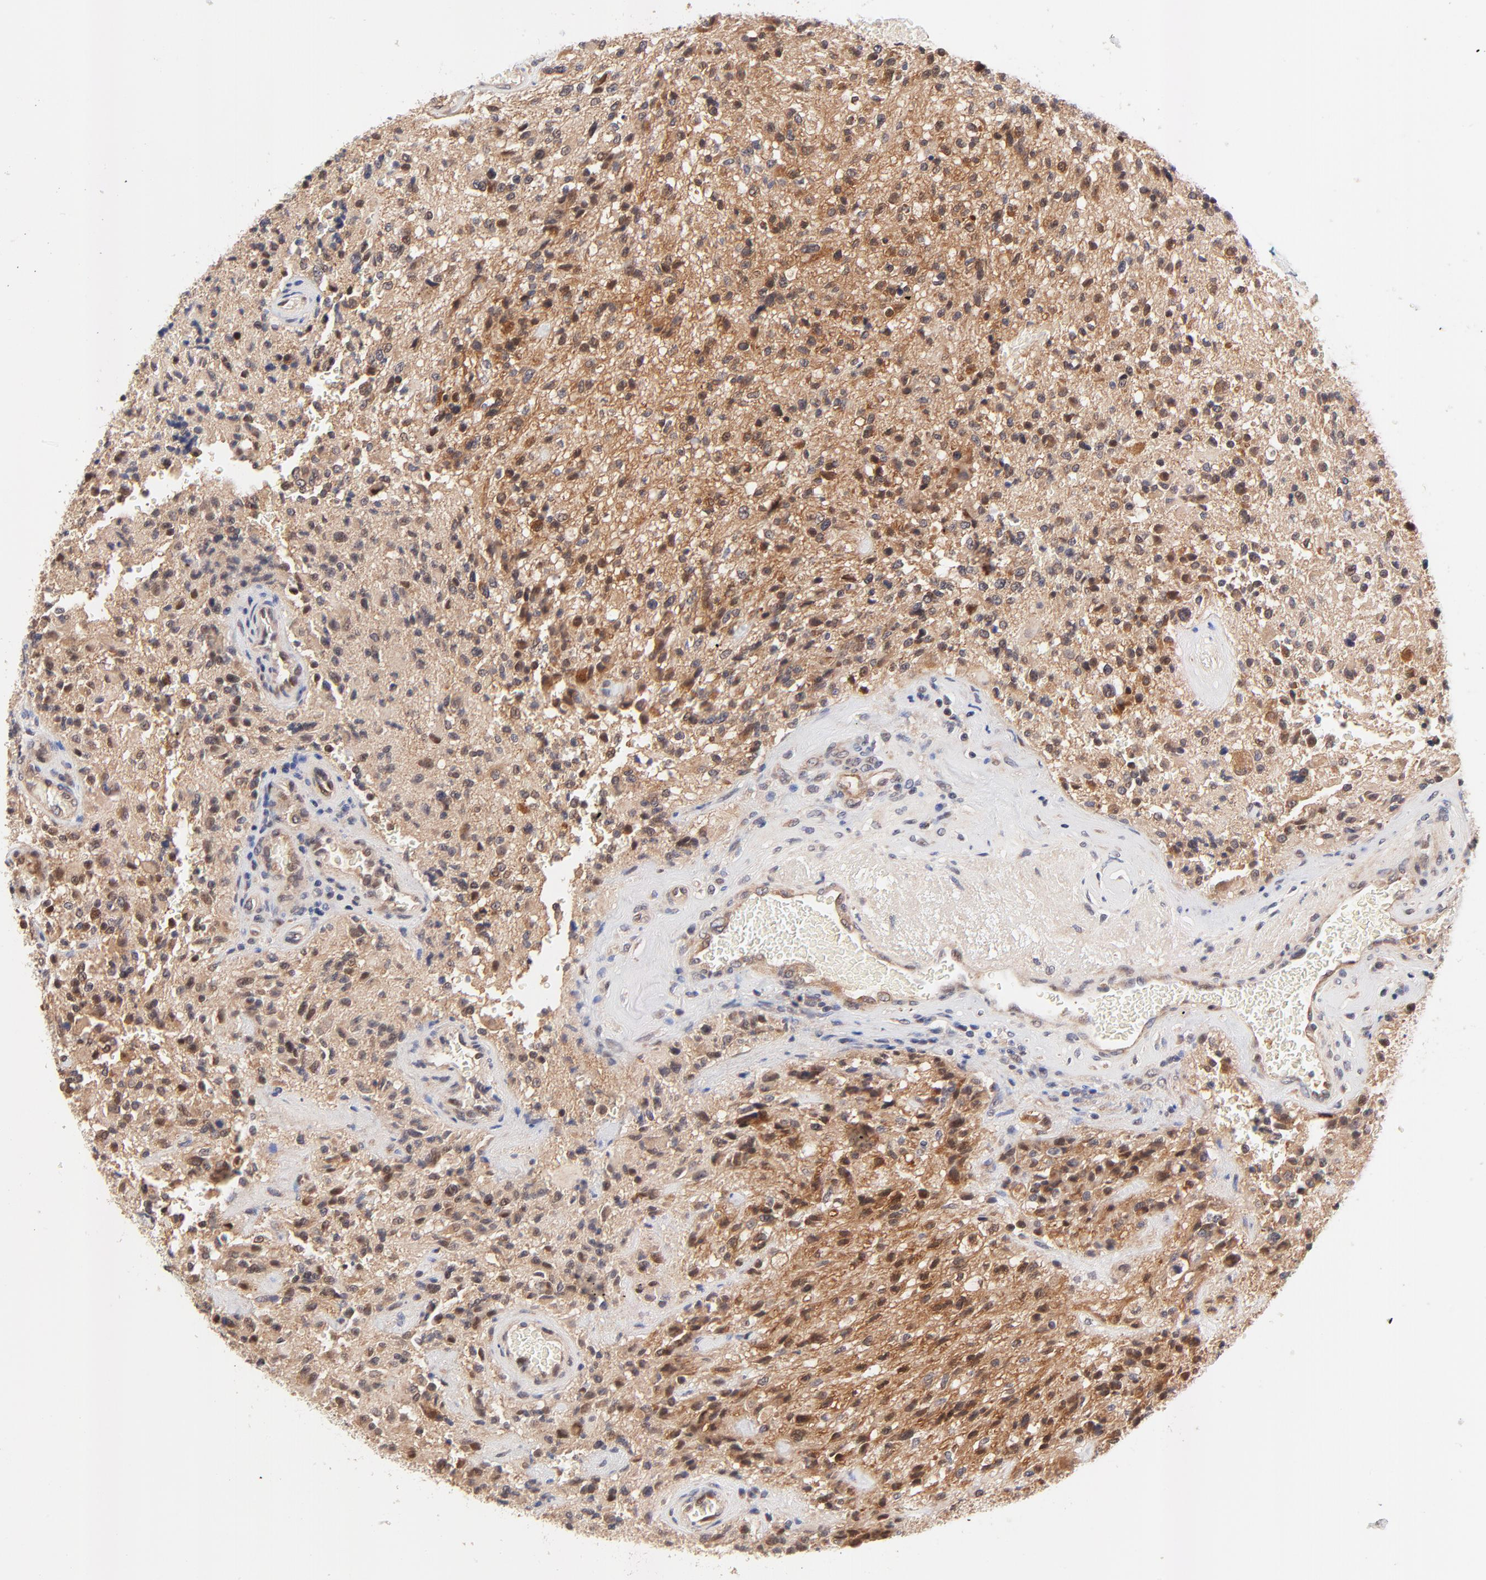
{"staining": {"intensity": "moderate", "quantity": "25%-75%", "location": "cytoplasmic/membranous,nuclear"}, "tissue": "glioma", "cell_type": "Tumor cells", "image_type": "cancer", "snomed": [{"axis": "morphology", "description": "Normal tissue, NOS"}, {"axis": "morphology", "description": "Glioma, malignant, High grade"}, {"axis": "topography", "description": "Cerebral cortex"}], "caption": "A high-resolution image shows immunohistochemistry staining of glioma, which reveals moderate cytoplasmic/membranous and nuclear positivity in approximately 25%-75% of tumor cells.", "gene": "TXNL1", "patient": {"sex": "male", "age": 56}}